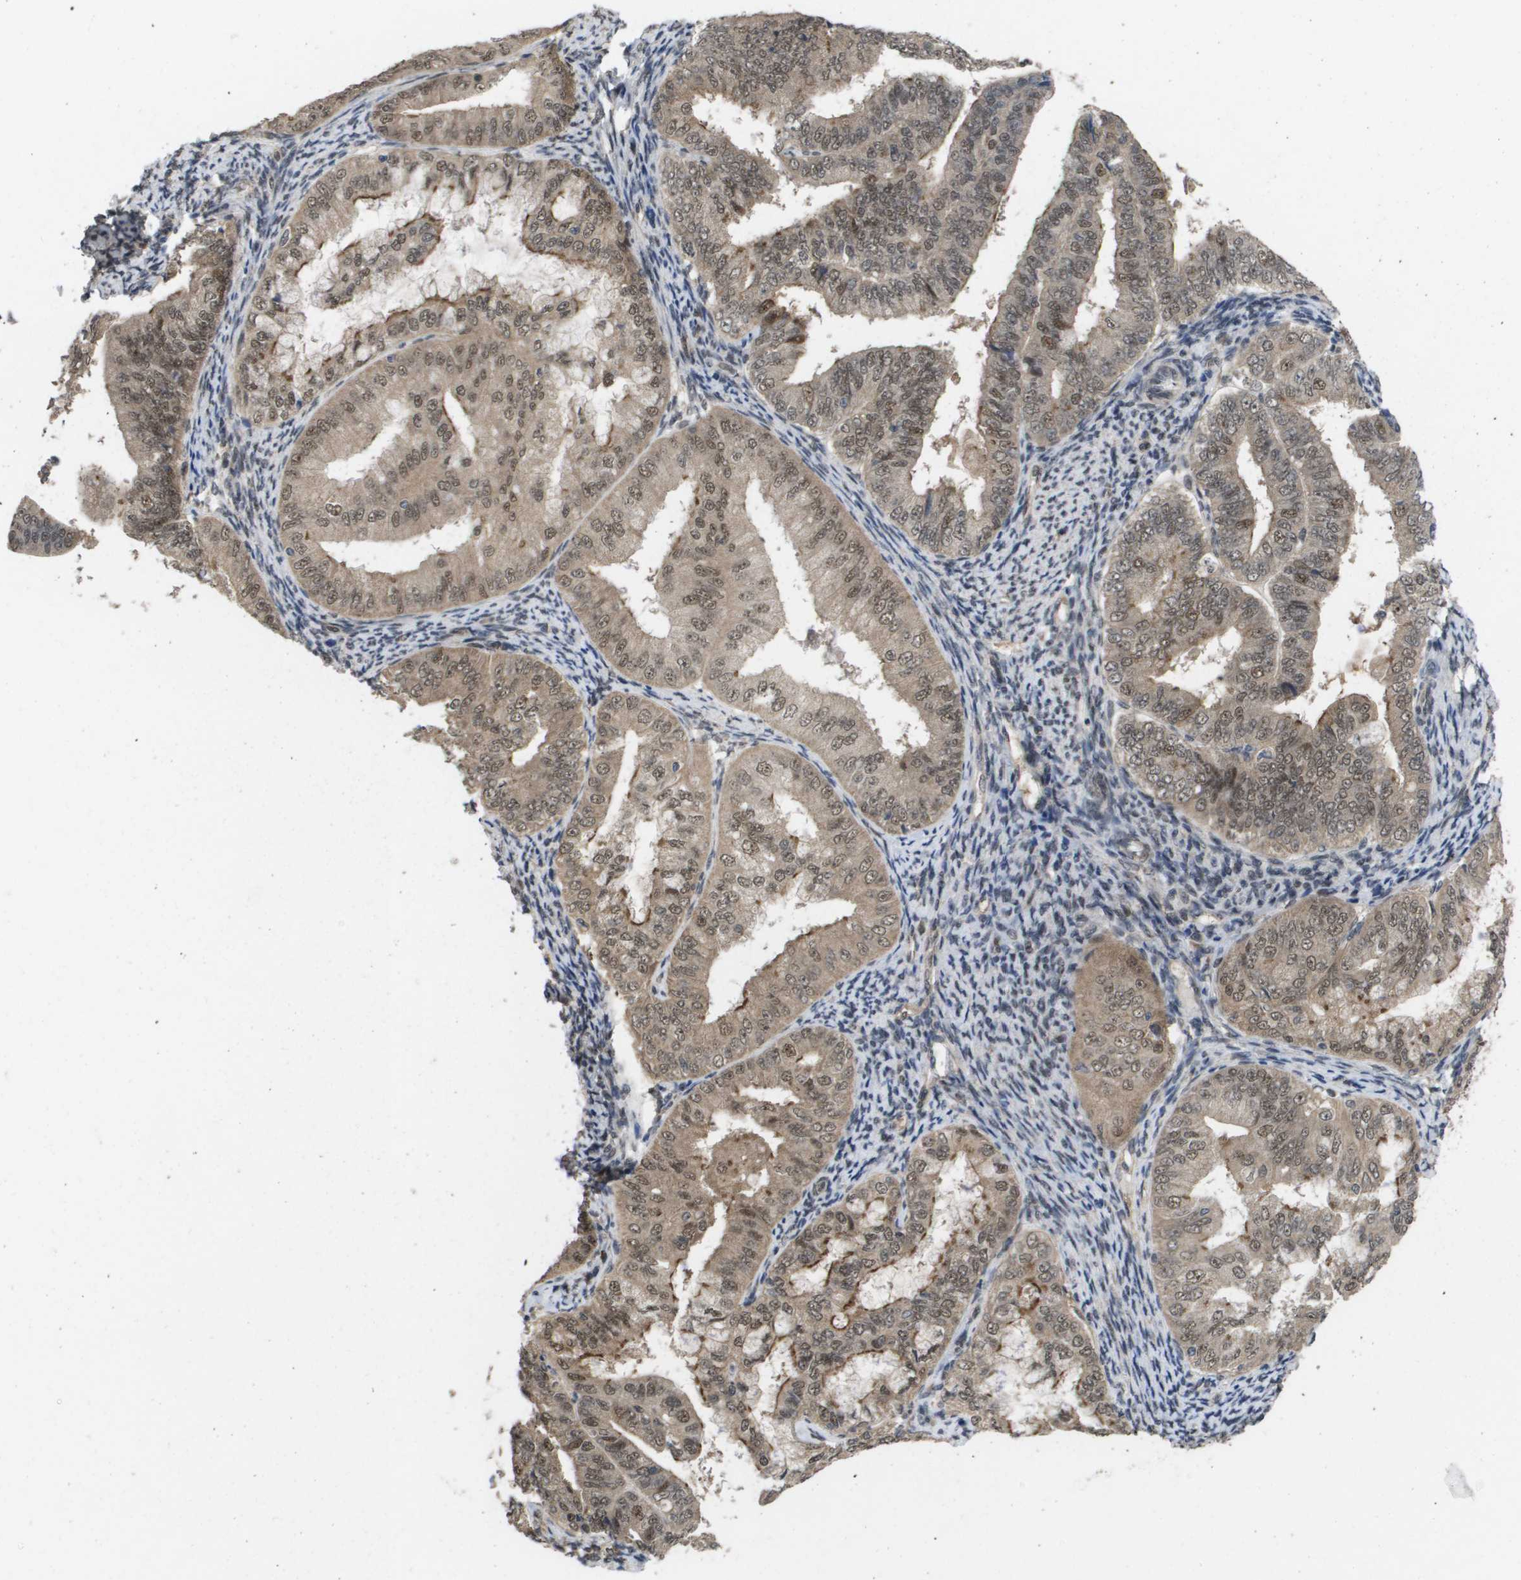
{"staining": {"intensity": "moderate", "quantity": ">75%", "location": "cytoplasmic/membranous,nuclear"}, "tissue": "endometrial cancer", "cell_type": "Tumor cells", "image_type": "cancer", "snomed": [{"axis": "morphology", "description": "Adenocarcinoma, NOS"}, {"axis": "topography", "description": "Endometrium"}], "caption": "The histopathology image shows immunohistochemical staining of endometrial cancer. There is moderate cytoplasmic/membranous and nuclear staining is seen in approximately >75% of tumor cells.", "gene": "AMBRA1", "patient": {"sex": "female", "age": 63}}